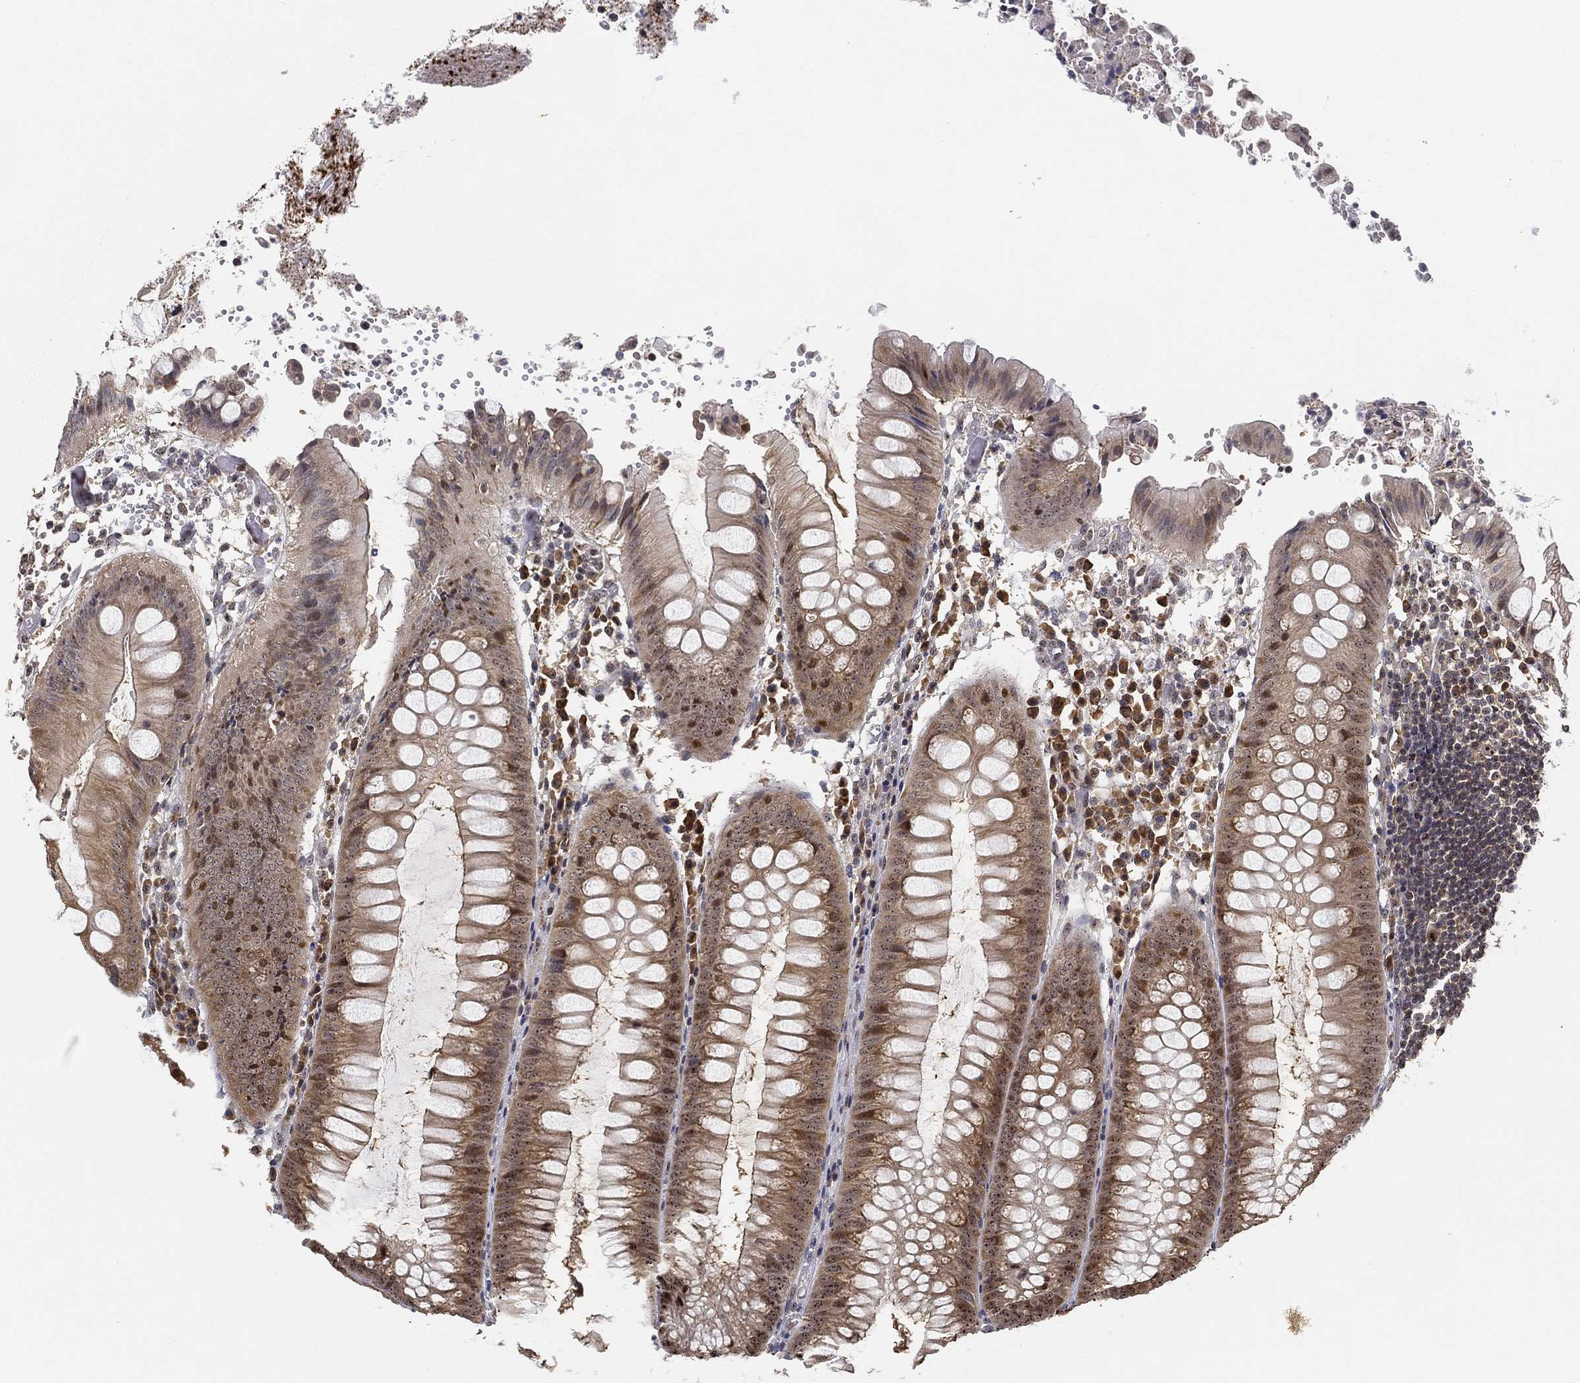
{"staining": {"intensity": "moderate", "quantity": "25%-75%", "location": "cytoplasmic/membranous,nuclear"}, "tissue": "appendix", "cell_type": "Glandular cells", "image_type": "normal", "snomed": [{"axis": "morphology", "description": "Normal tissue, NOS"}, {"axis": "morphology", "description": "Inflammation, NOS"}, {"axis": "topography", "description": "Appendix"}], "caption": "DAB (3,3'-diaminobenzidine) immunohistochemical staining of normal appendix reveals moderate cytoplasmic/membranous,nuclear protein staining in approximately 25%-75% of glandular cells.", "gene": "PPP1R16B", "patient": {"sex": "male", "age": 16}}